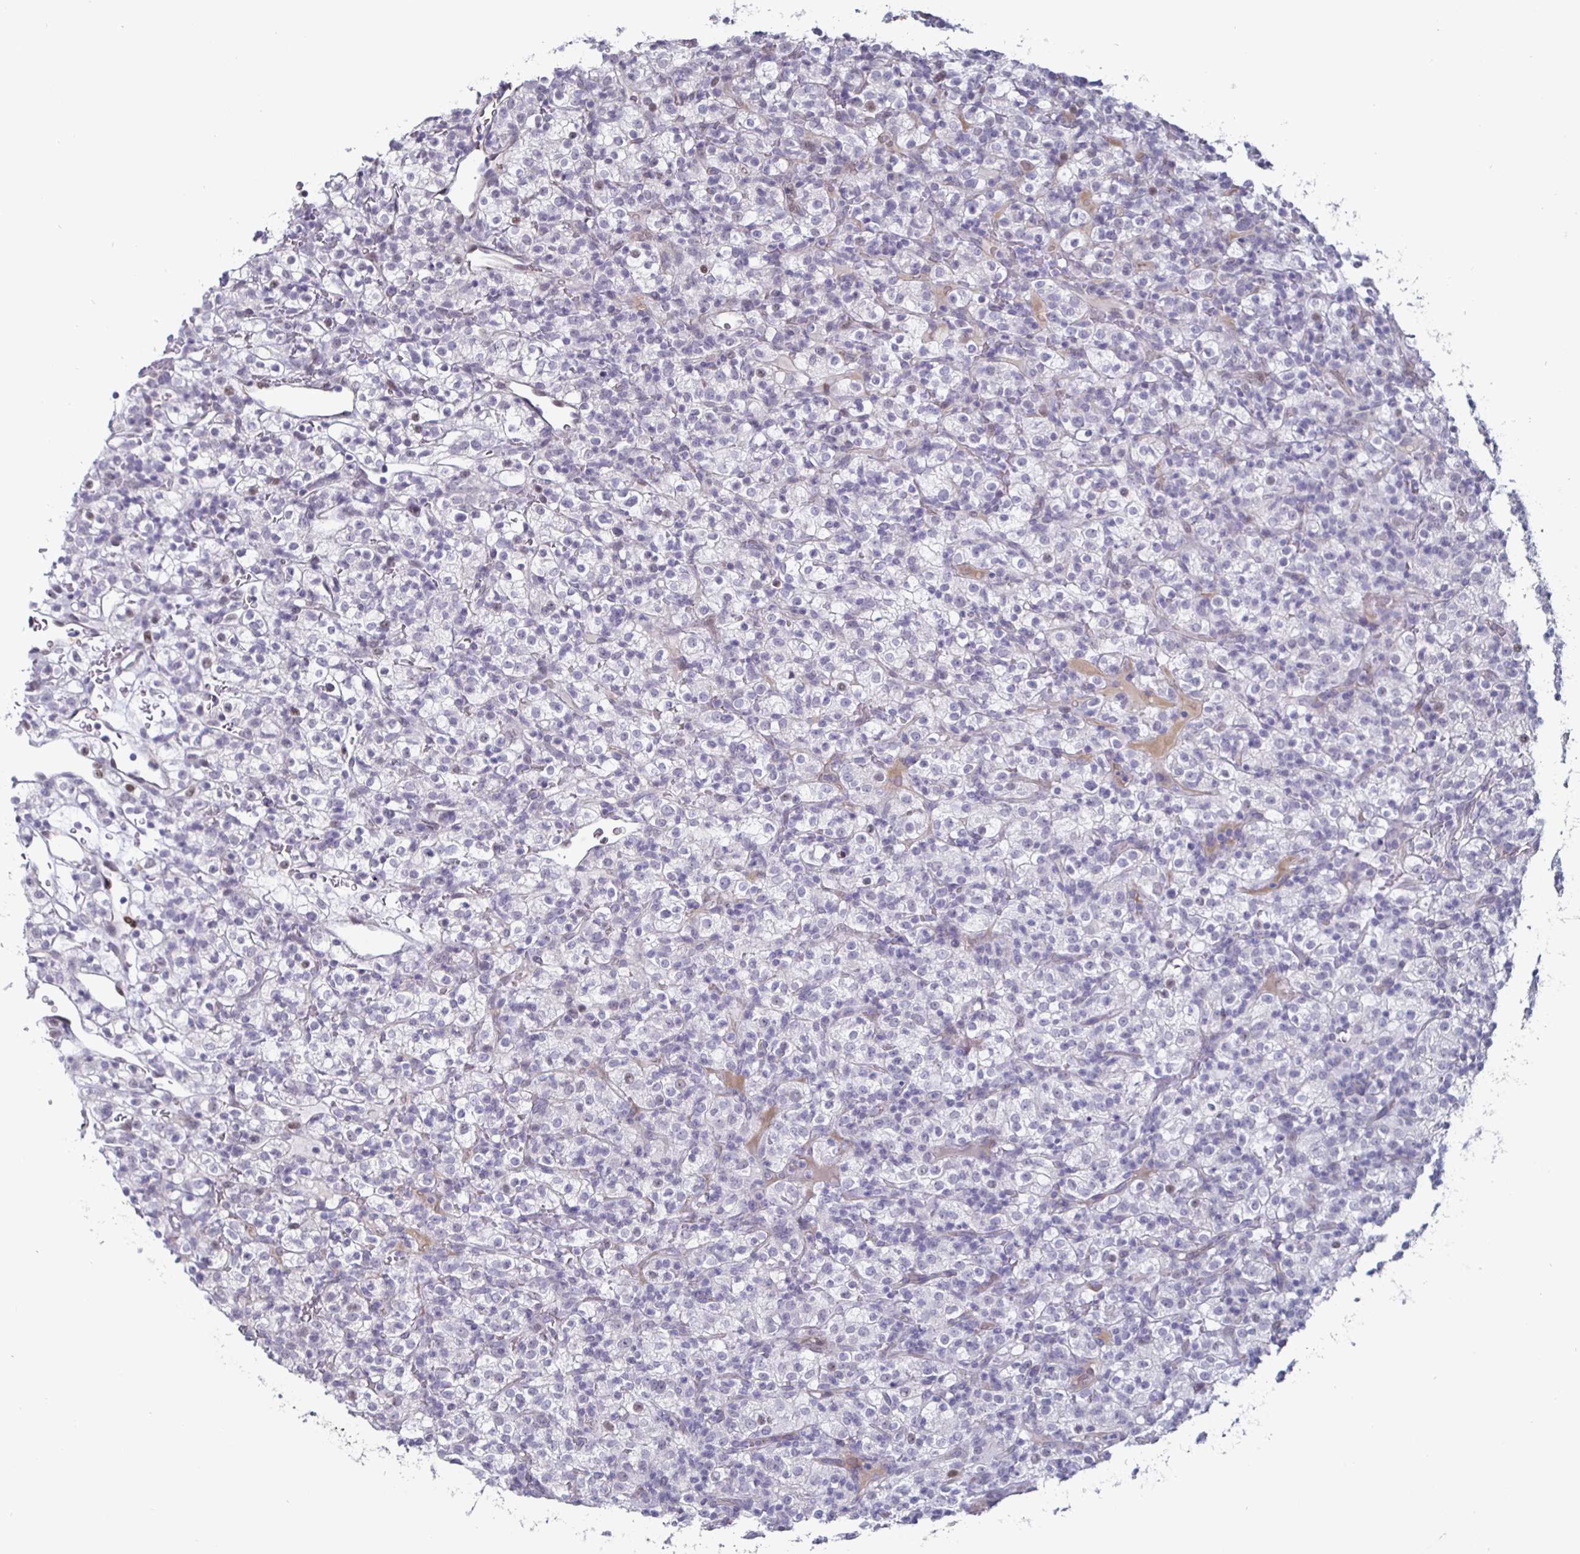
{"staining": {"intensity": "negative", "quantity": "none", "location": "none"}, "tissue": "renal cancer", "cell_type": "Tumor cells", "image_type": "cancer", "snomed": [{"axis": "morphology", "description": "Normal tissue, NOS"}, {"axis": "morphology", "description": "Adenocarcinoma, NOS"}, {"axis": "topography", "description": "Kidney"}], "caption": "The immunohistochemistry photomicrograph has no significant staining in tumor cells of renal adenocarcinoma tissue.", "gene": "OOSP2", "patient": {"sex": "female", "age": 72}}